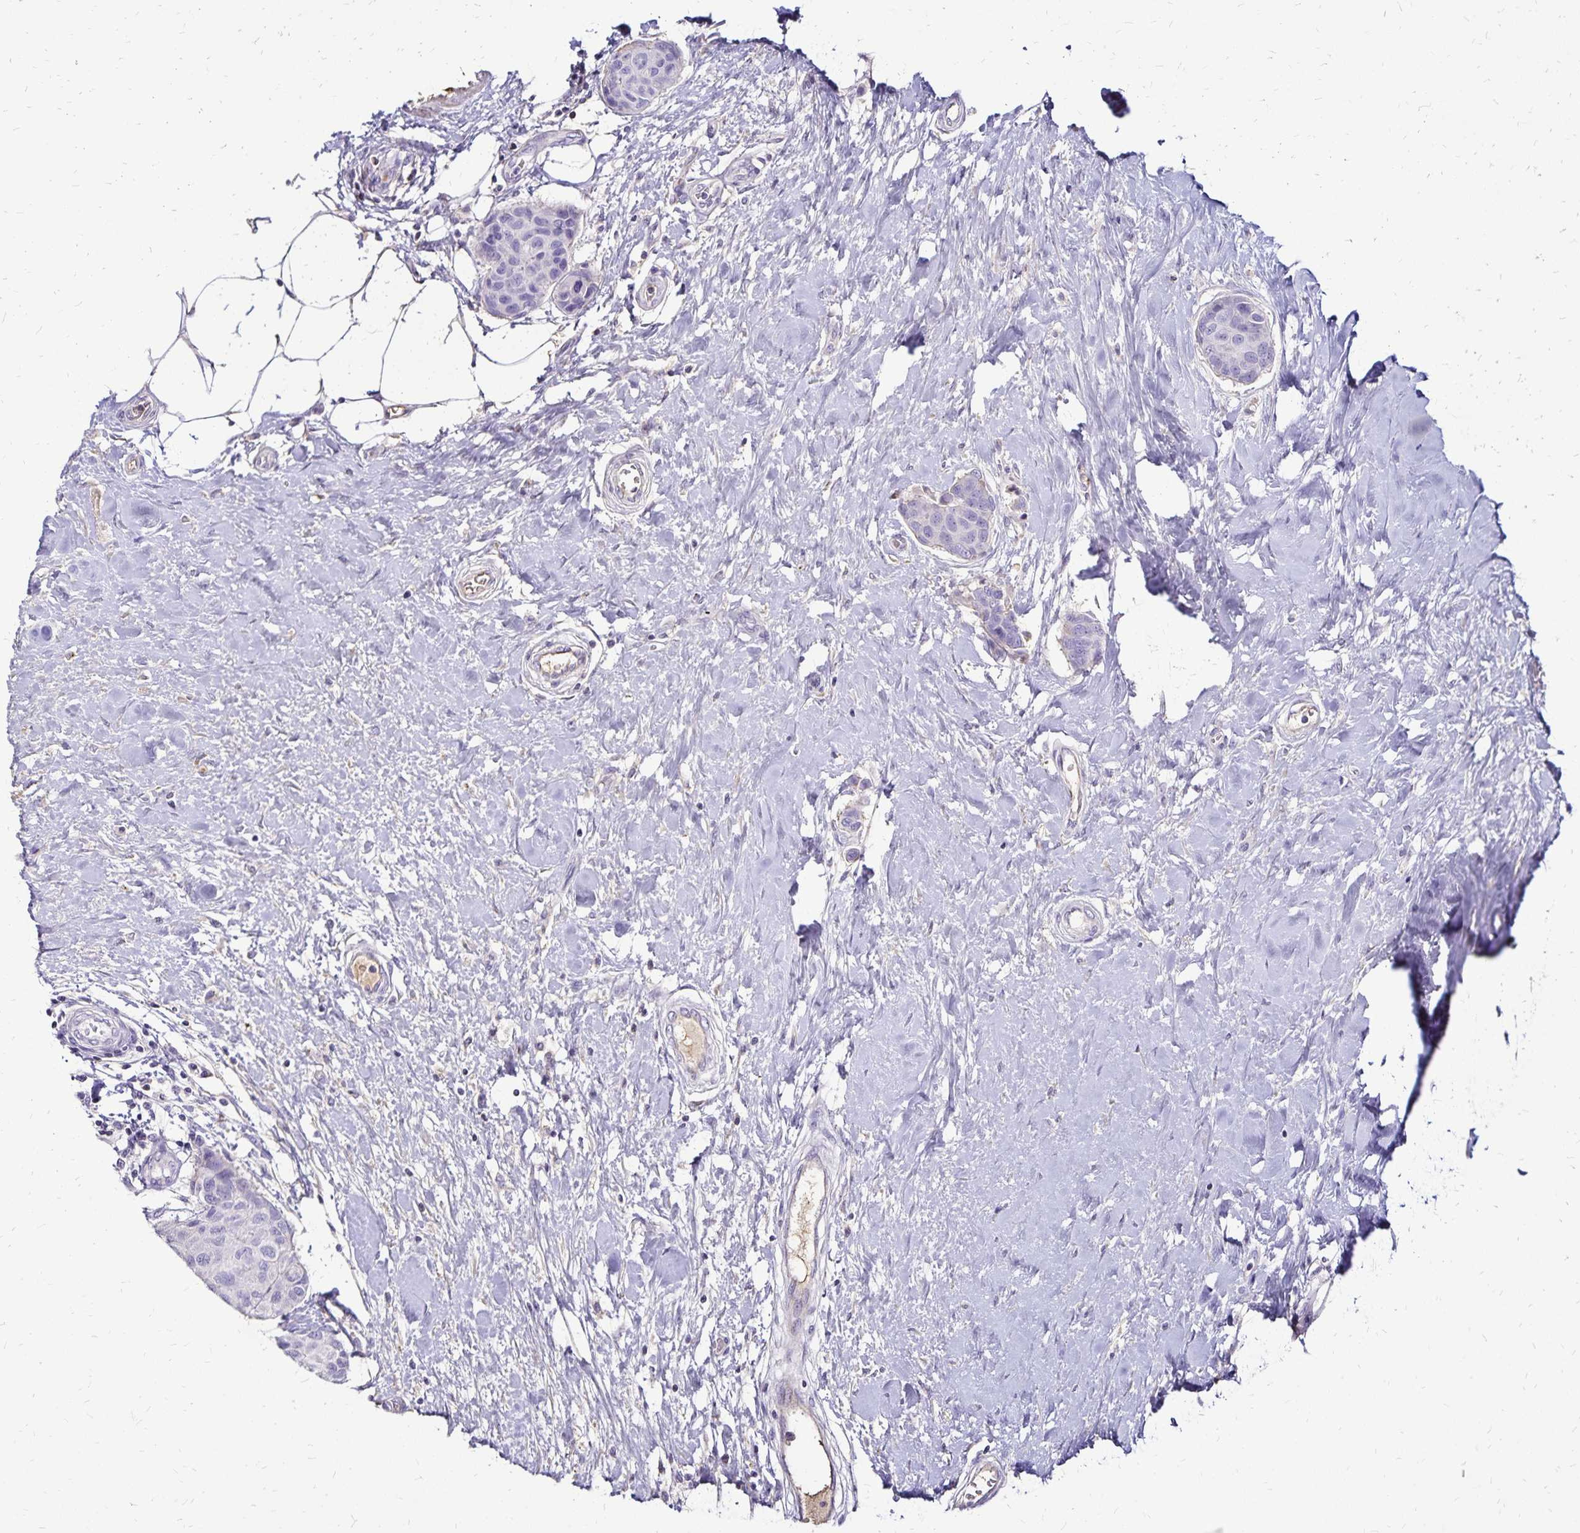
{"staining": {"intensity": "negative", "quantity": "none", "location": "none"}, "tissue": "breast cancer", "cell_type": "Tumor cells", "image_type": "cancer", "snomed": [{"axis": "morphology", "description": "Duct carcinoma"}, {"axis": "topography", "description": "Breast"}], "caption": "A high-resolution image shows IHC staining of breast intraductal carcinoma, which reveals no significant expression in tumor cells.", "gene": "KISS1", "patient": {"sex": "female", "age": 80}}